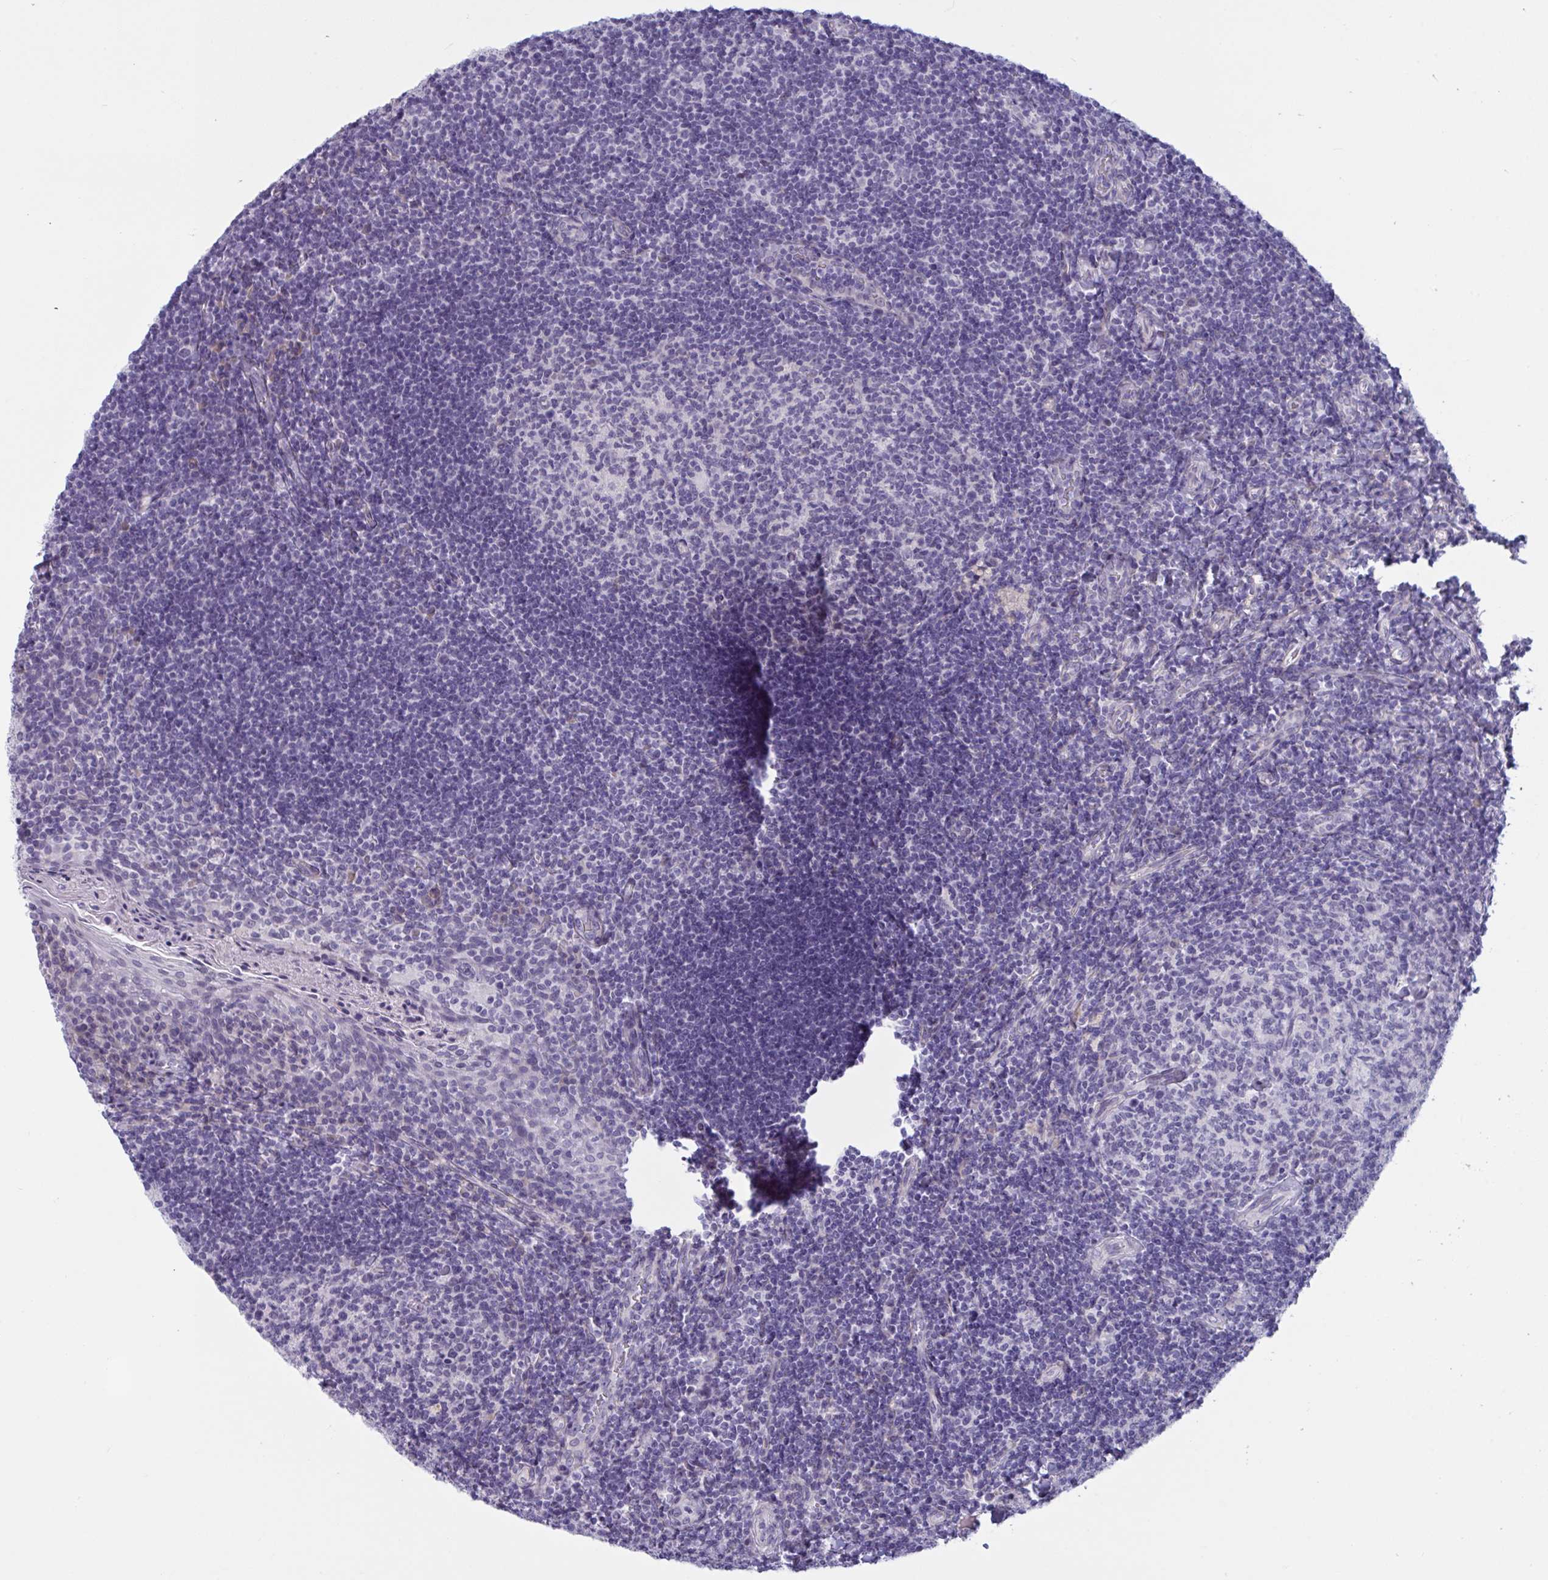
{"staining": {"intensity": "negative", "quantity": "none", "location": "none"}, "tissue": "tonsil", "cell_type": "Germinal center cells", "image_type": "normal", "snomed": [{"axis": "morphology", "description": "Normal tissue, NOS"}, {"axis": "topography", "description": "Tonsil"}], "caption": "DAB (3,3'-diaminobenzidine) immunohistochemical staining of benign human tonsil shows no significant positivity in germinal center cells.", "gene": "TCEAL8", "patient": {"sex": "female", "age": 10}}